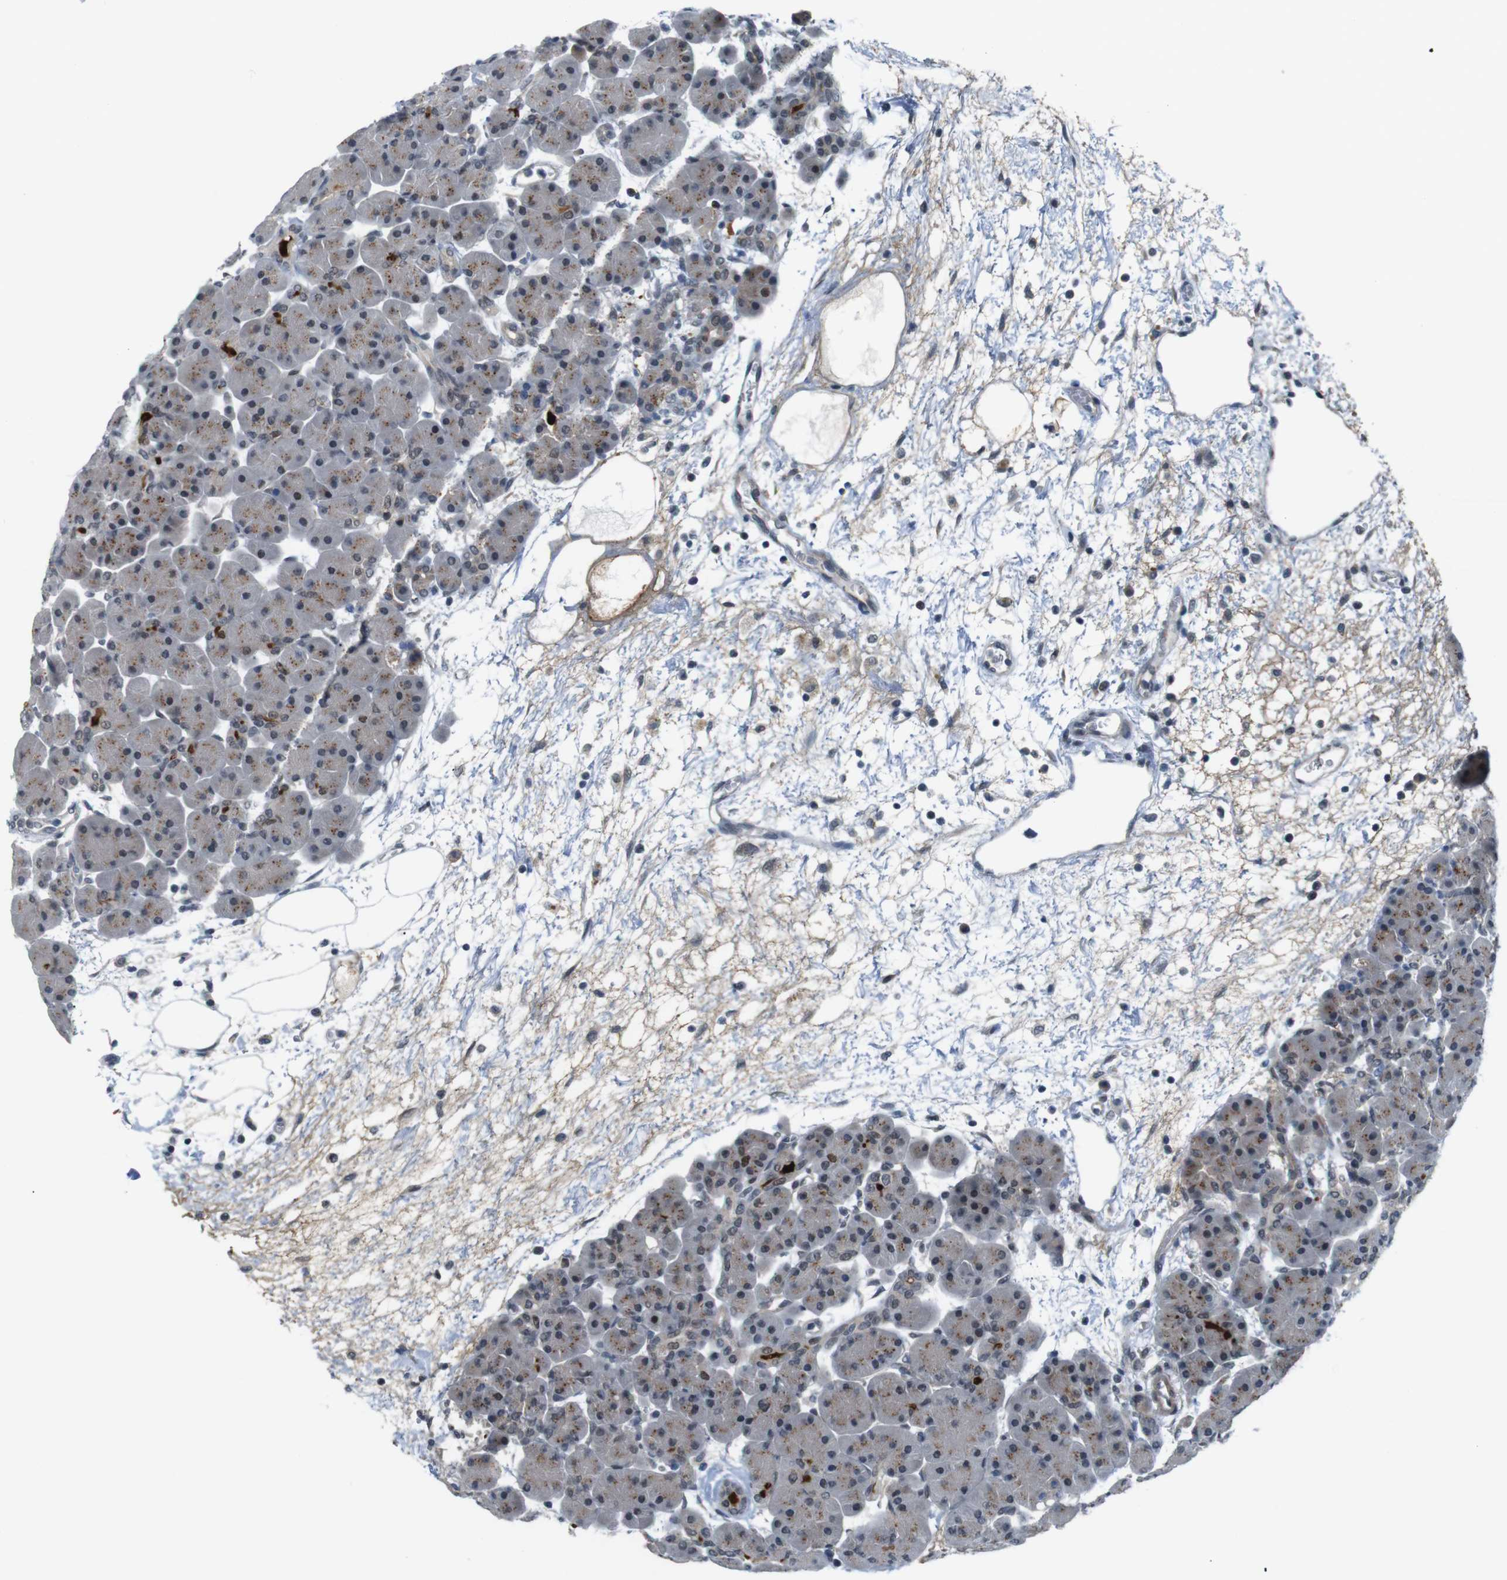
{"staining": {"intensity": "moderate", "quantity": "25%-75%", "location": "cytoplasmic/membranous"}, "tissue": "pancreas", "cell_type": "Exocrine glandular cells", "image_type": "normal", "snomed": [{"axis": "morphology", "description": "Normal tissue, NOS"}, {"axis": "topography", "description": "Pancreas"}], "caption": "Moderate cytoplasmic/membranous protein expression is identified in about 25%-75% of exocrine glandular cells in pancreas. (DAB IHC with brightfield microscopy, high magnification).", "gene": "SMCO2", "patient": {"sex": "male", "age": 66}}